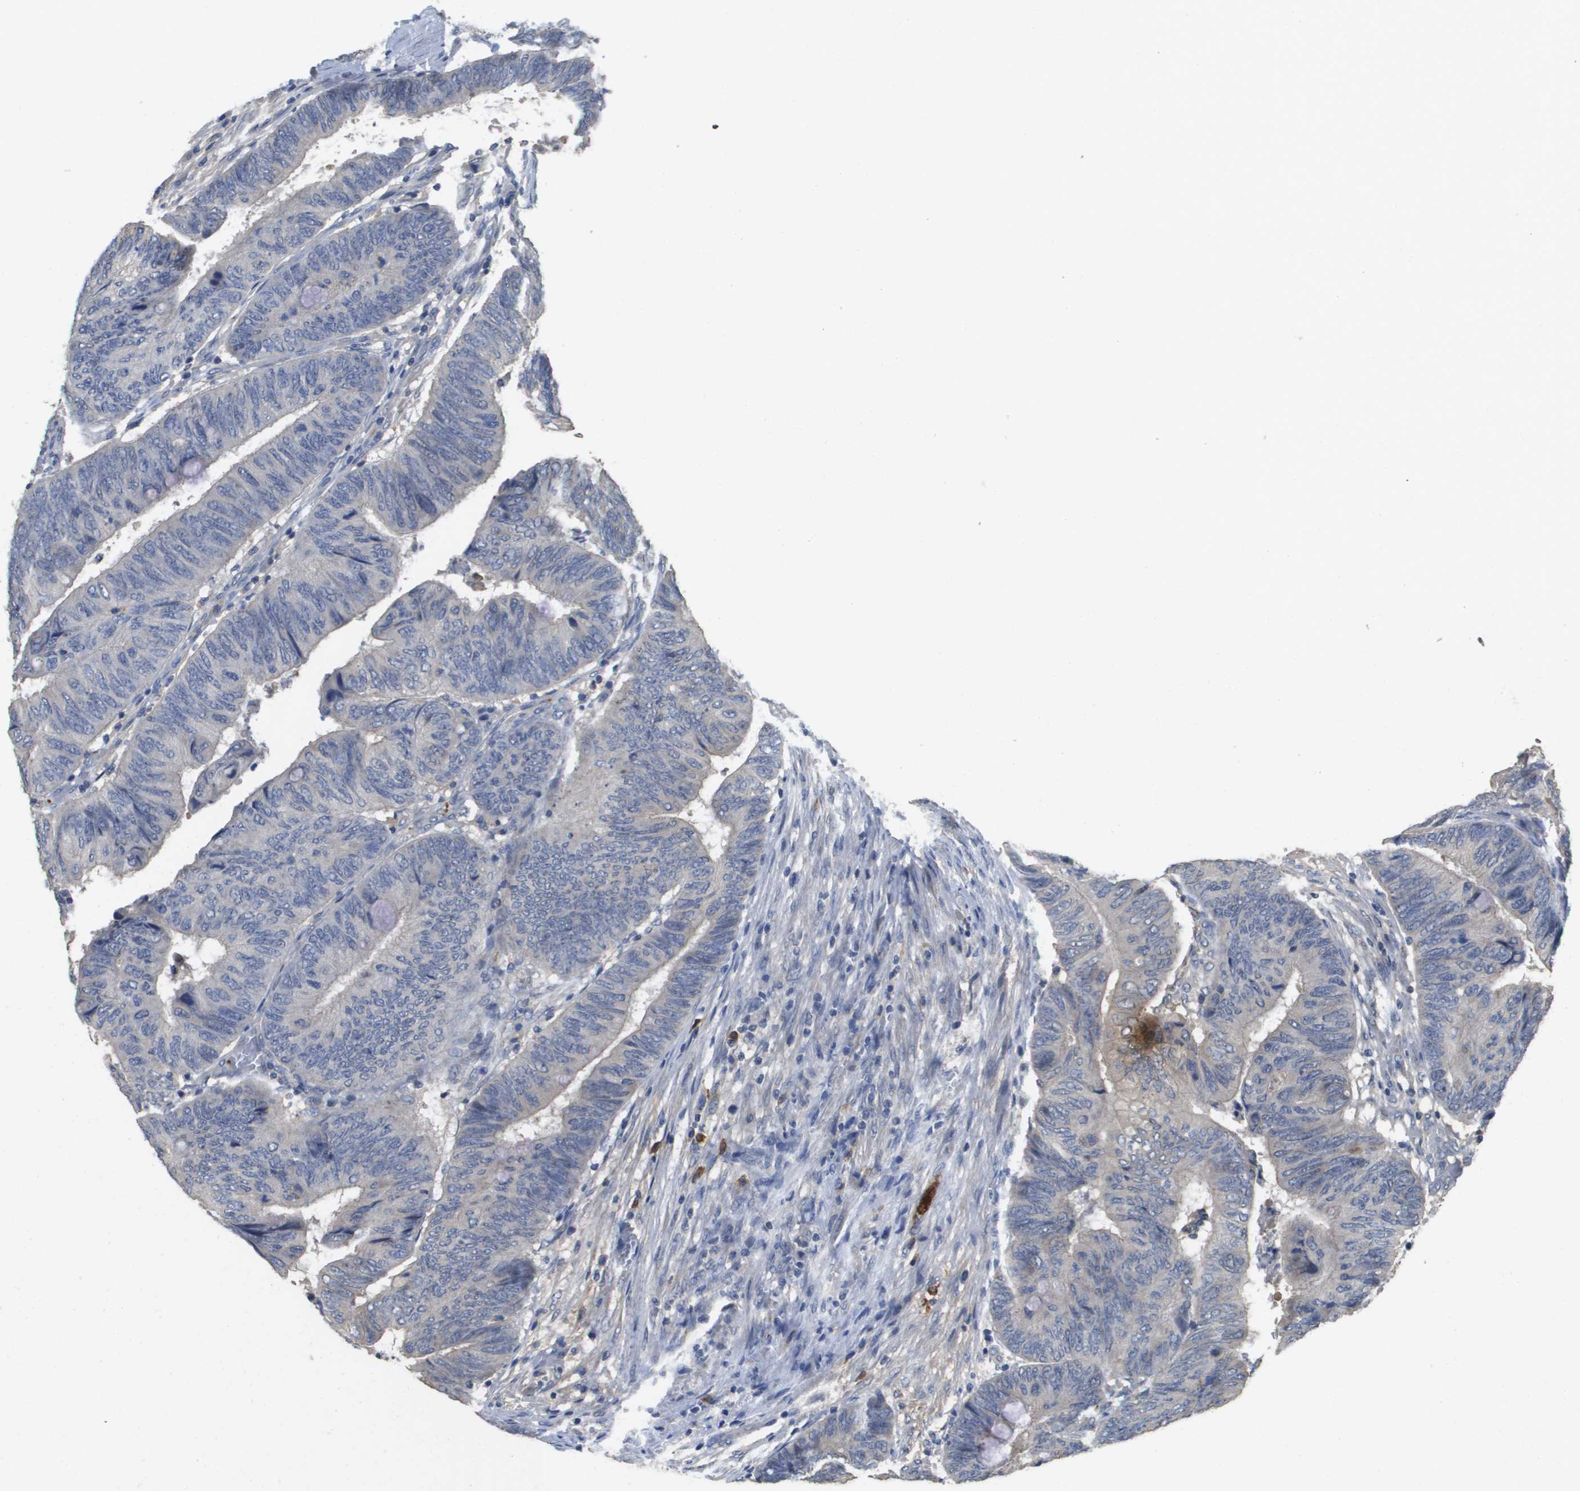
{"staining": {"intensity": "negative", "quantity": "none", "location": "none"}, "tissue": "colorectal cancer", "cell_type": "Tumor cells", "image_type": "cancer", "snomed": [{"axis": "morphology", "description": "Normal tissue, NOS"}, {"axis": "morphology", "description": "Adenocarcinoma, NOS"}, {"axis": "topography", "description": "Rectum"}, {"axis": "topography", "description": "Peripheral nerve tissue"}], "caption": "Image shows no protein expression in tumor cells of colorectal adenocarcinoma tissue. Nuclei are stained in blue.", "gene": "RAB27B", "patient": {"sex": "male", "age": 92}}